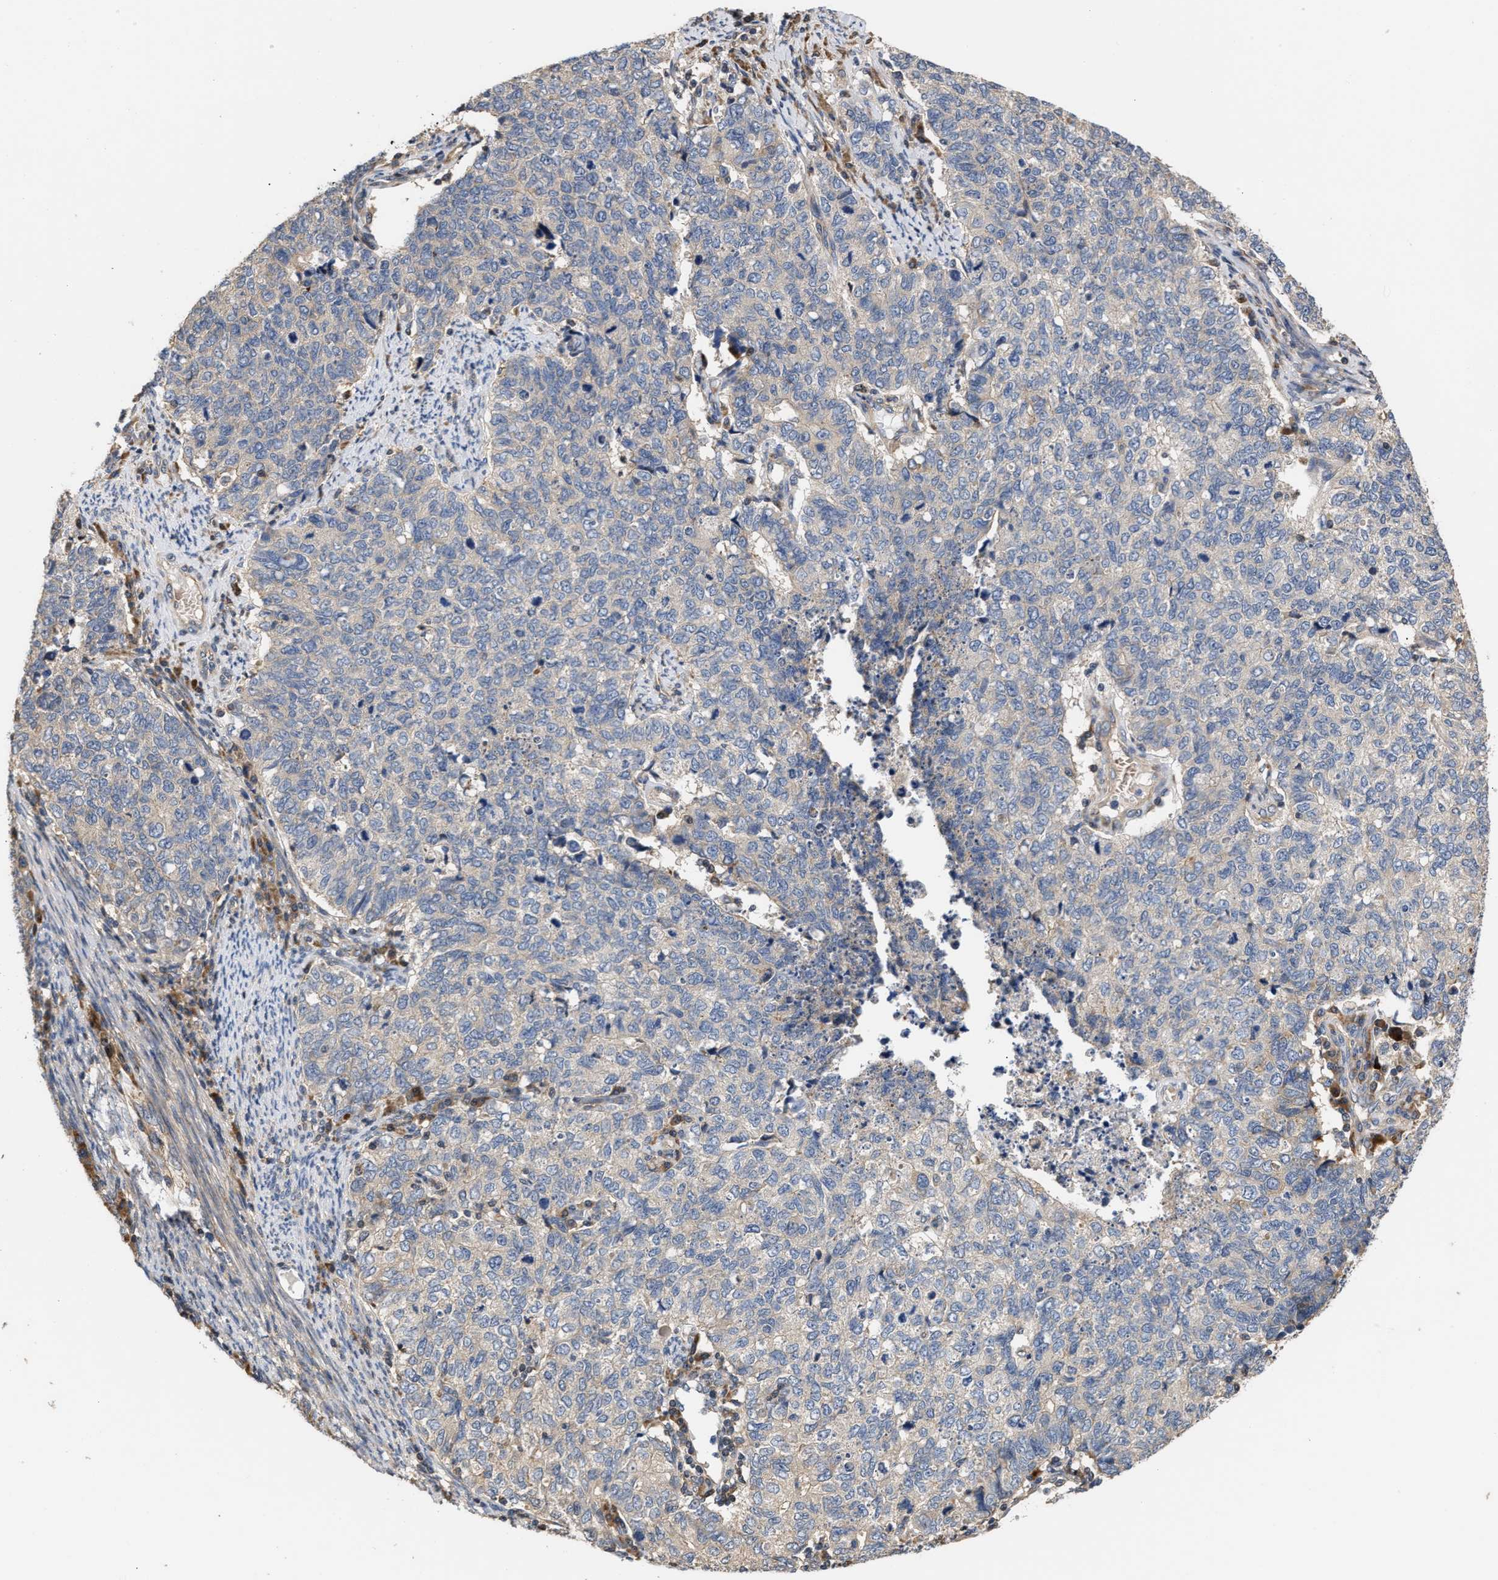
{"staining": {"intensity": "negative", "quantity": "none", "location": "none"}, "tissue": "cervical cancer", "cell_type": "Tumor cells", "image_type": "cancer", "snomed": [{"axis": "morphology", "description": "Squamous cell carcinoma, NOS"}, {"axis": "topography", "description": "Cervix"}], "caption": "IHC photomicrograph of neoplastic tissue: human squamous cell carcinoma (cervical) stained with DAB (3,3'-diaminobenzidine) demonstrates no significant protein staining in tumor cells.", "gene": "CLIP2", "patient": {"sex": "female", "age": 63}}